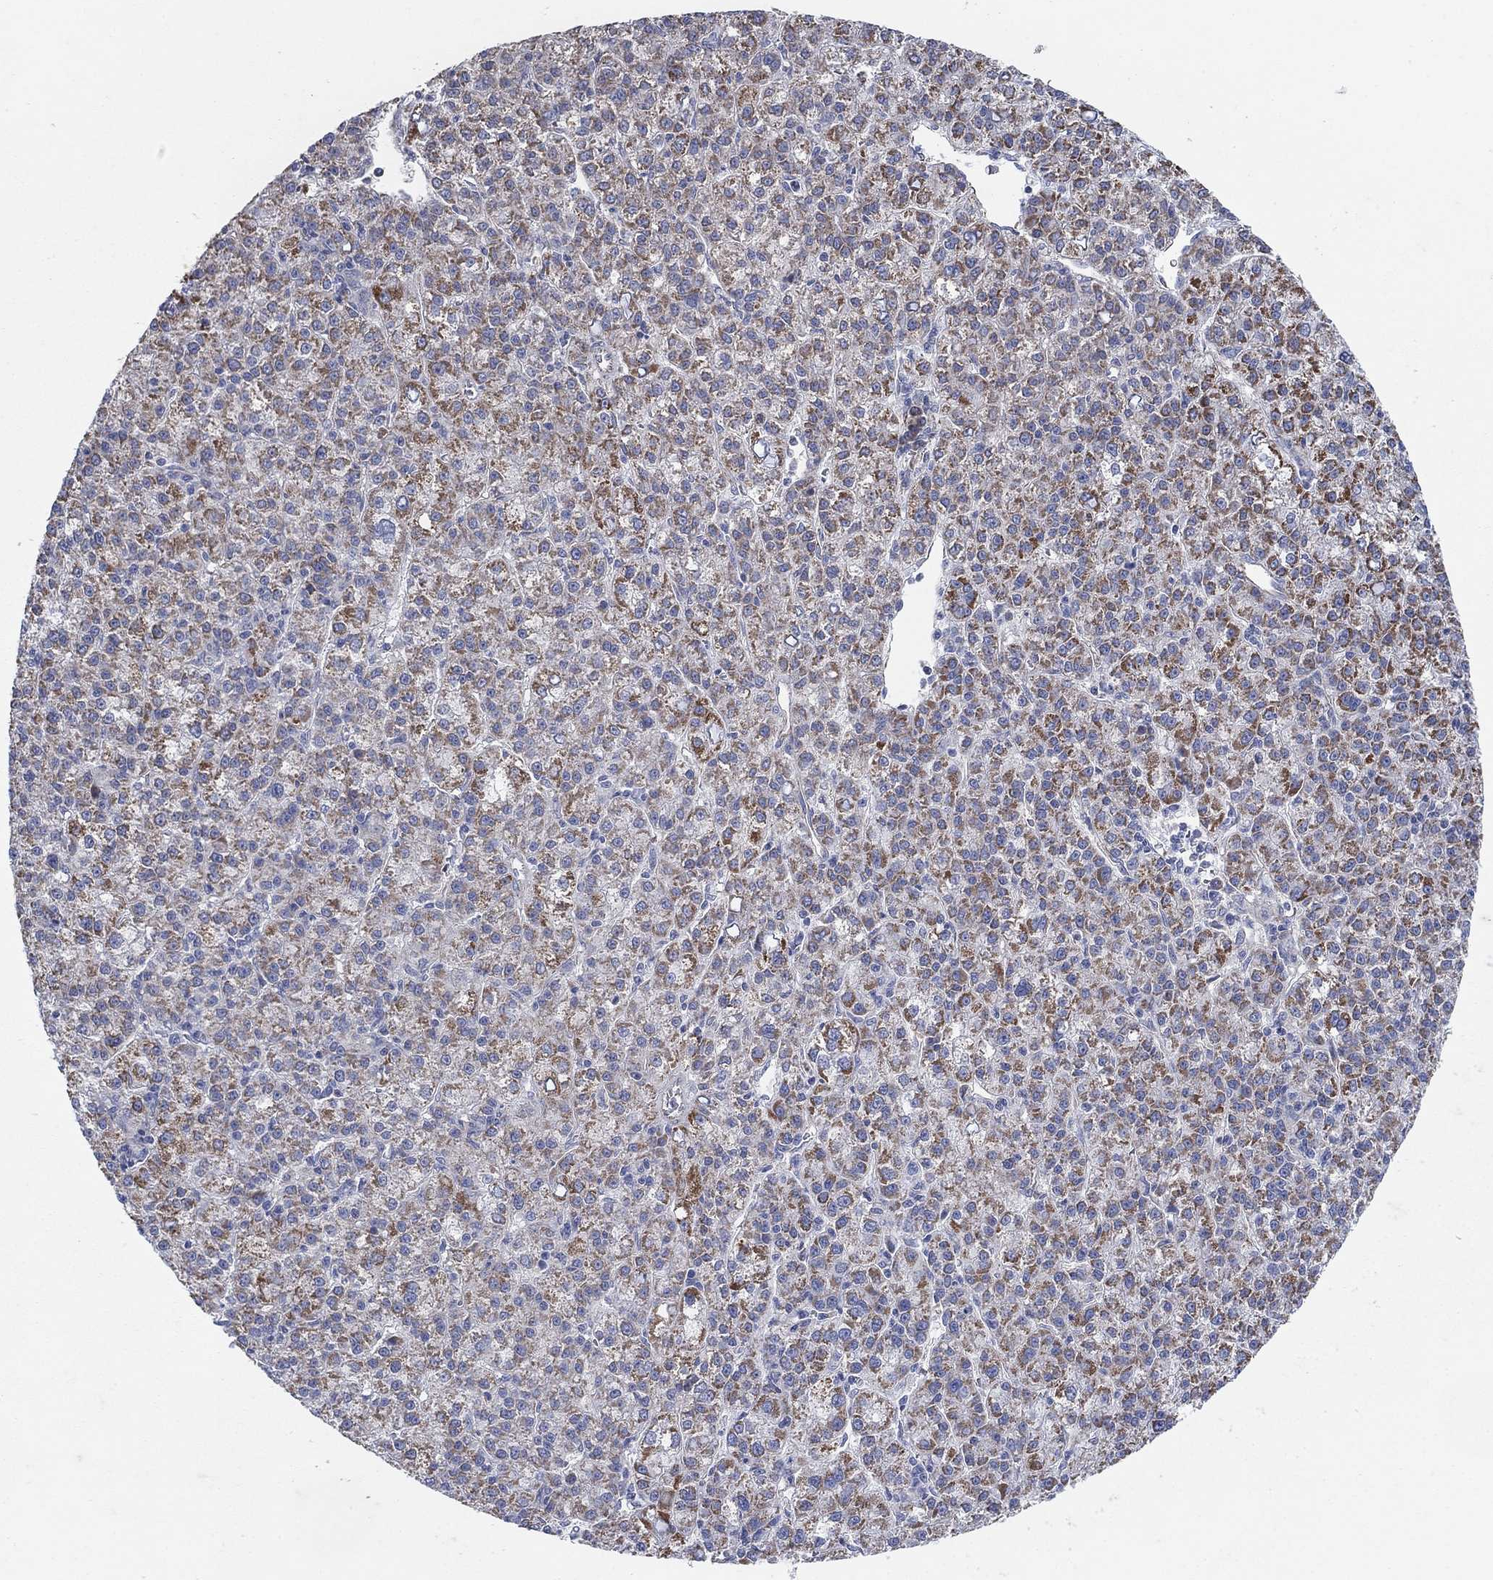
{"staining": {"intensity": "moderate", "quantity": "25%-75%", "location": "cytoplasmic/membranous"}, "tissue": "liver cancer", "cell_type": "Tumor cells", "image_type": "cancer", "snomed": [{"axis": "morphology", "description": "Carcinoma, Hepatocellular, NOS"}, {"axis": "topography", "description": "Liver"}], "caption": "Human liver hepatocellular carcinoma stained for a protein (brown) demonstrates moderate cytoplasmic/membranous positive positivity in approximately 25%-75% of tumor cells.", "gene": "PNPLA2", "patient": {"sex": "female", "age": 60}}